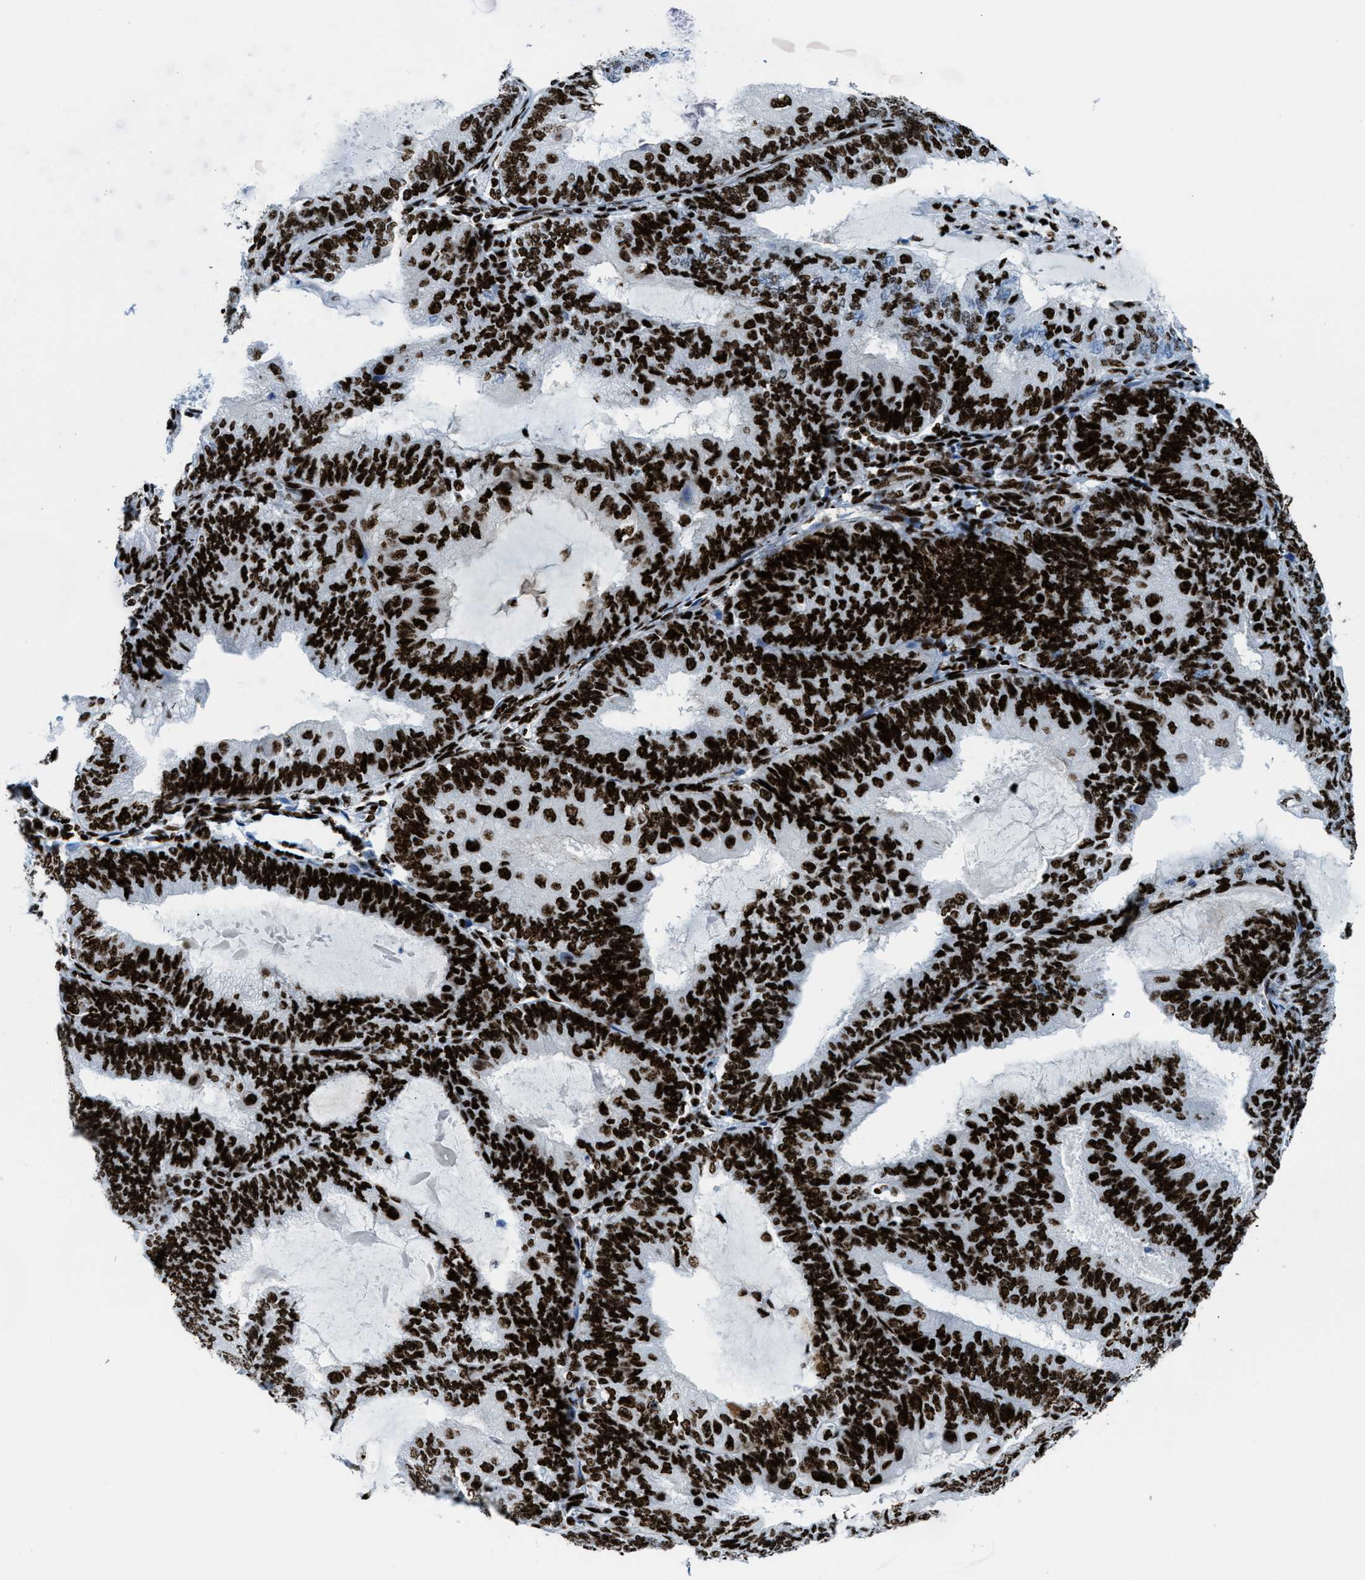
{"staining": {"intensity": "strong", "quantity": ">75%", "location": "nuclear"}, "tissue": "endometrial cancer", "cell_type": "Tumor cells", "image_type": "cancer", "snomed": [{"axis": "morphology", "description": "Adenocarcinoma, NOS"}, {"axis": "topography", "description": "Endometrium"}], "caption": "A micrograph showing strong nuclear positivity in approximately >75% of tumor cells in endometrial adenocarcinoma, as visualized by brown immunohistochemical staining.", "gene": "NONO", "patient": {"sex": "female", "age": 81}}